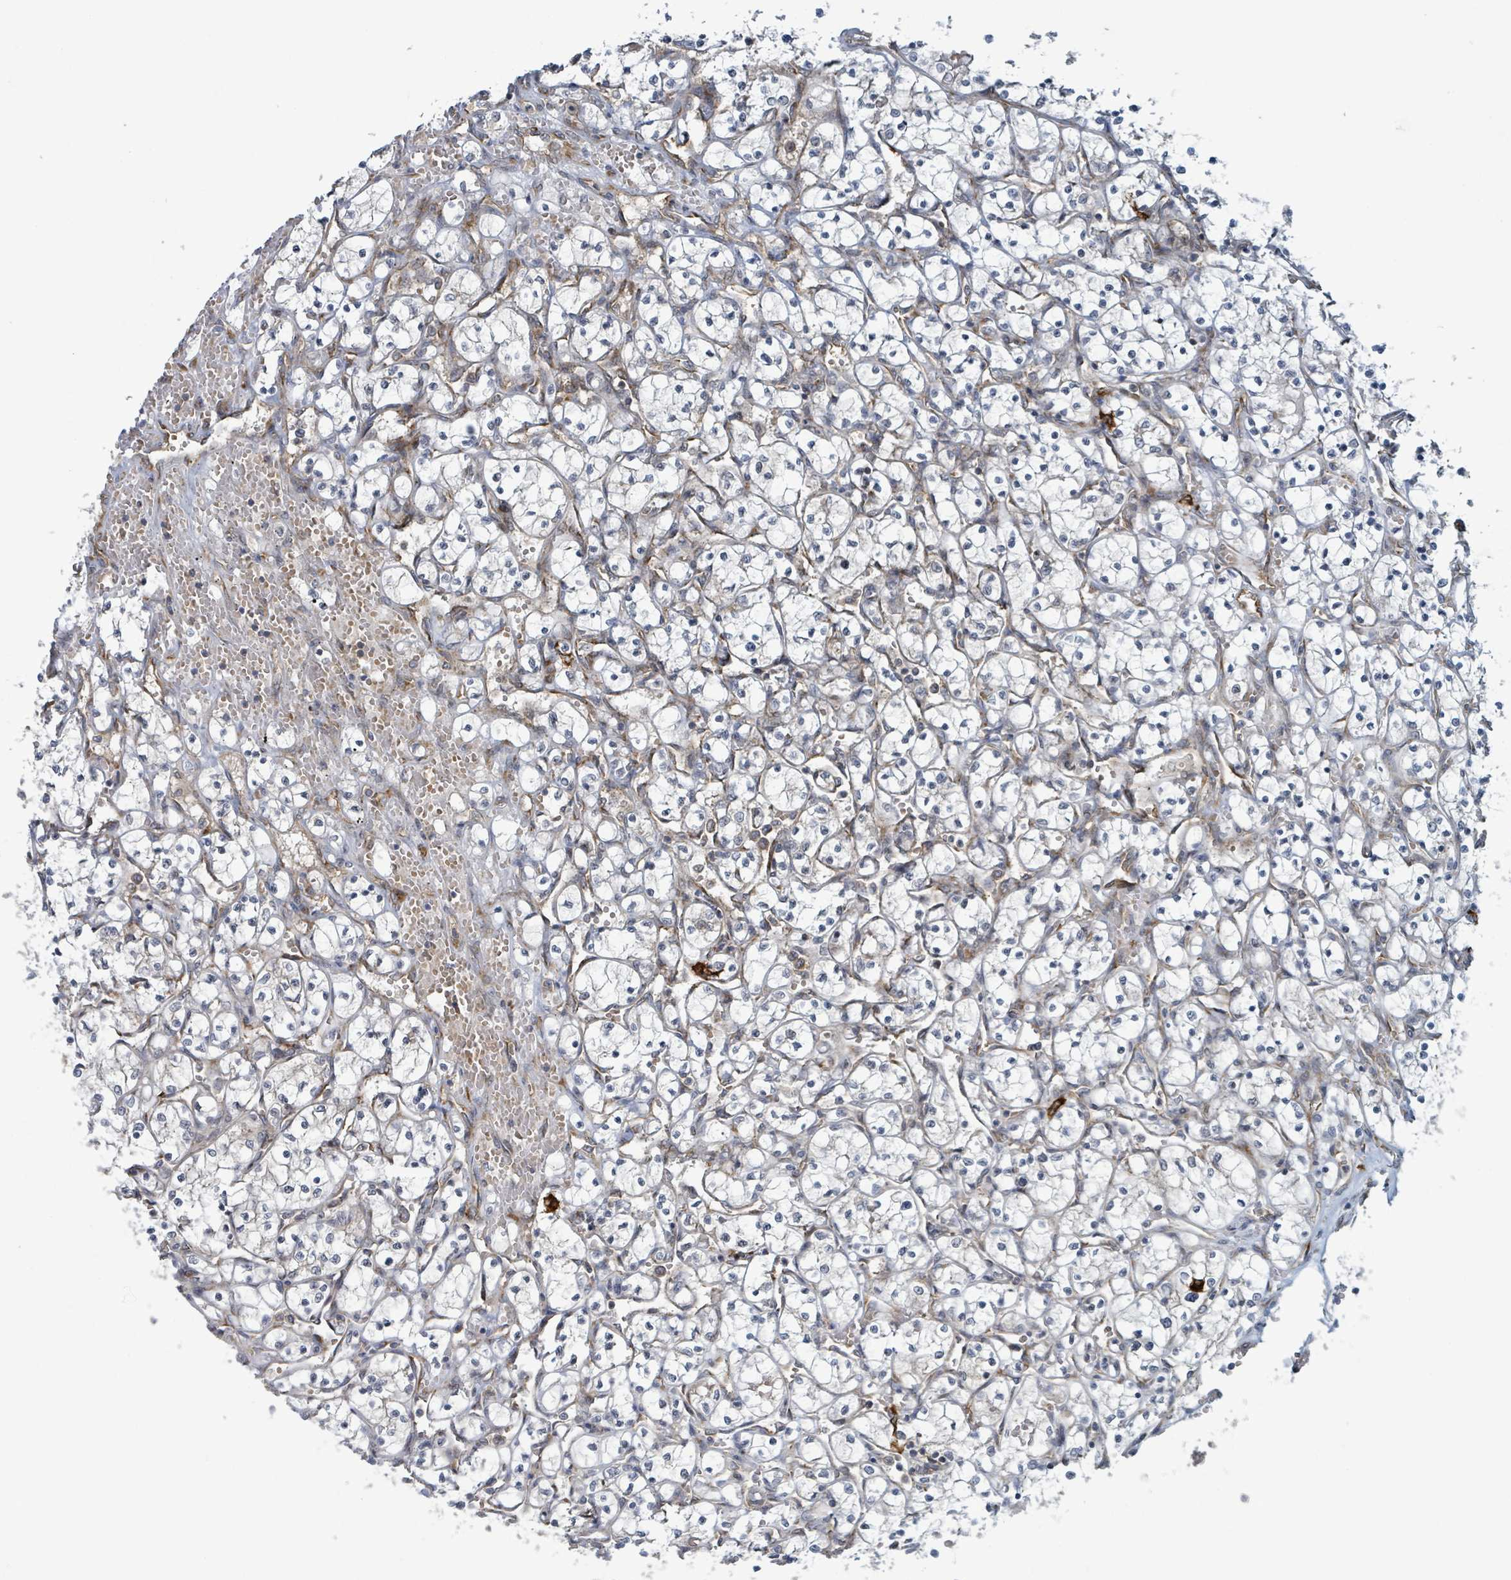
{"staining": {"intensity": "negative", "quantity": "none", "location": "none"}, "tissue": "renal cancer", "cell_type": "Tumor cells", "image_type": "cancer", "snomed": [{"axis": "morphology", "description": "Adenocarcinoma, NOS"}, {"axis": "topography", "description": "Kidney"}], "caption": "DAB (3,3'-diaminobenzidine) immunohistochemical staining of adenocarcinoma (renal) displays no significant staining in tumor cells. The staining is performed using DAB brown chromogen with nuclei counter-stained in using hematoxylin.", "gene": "OR51E1", "patient": {"sex": "female", "age": 69}}